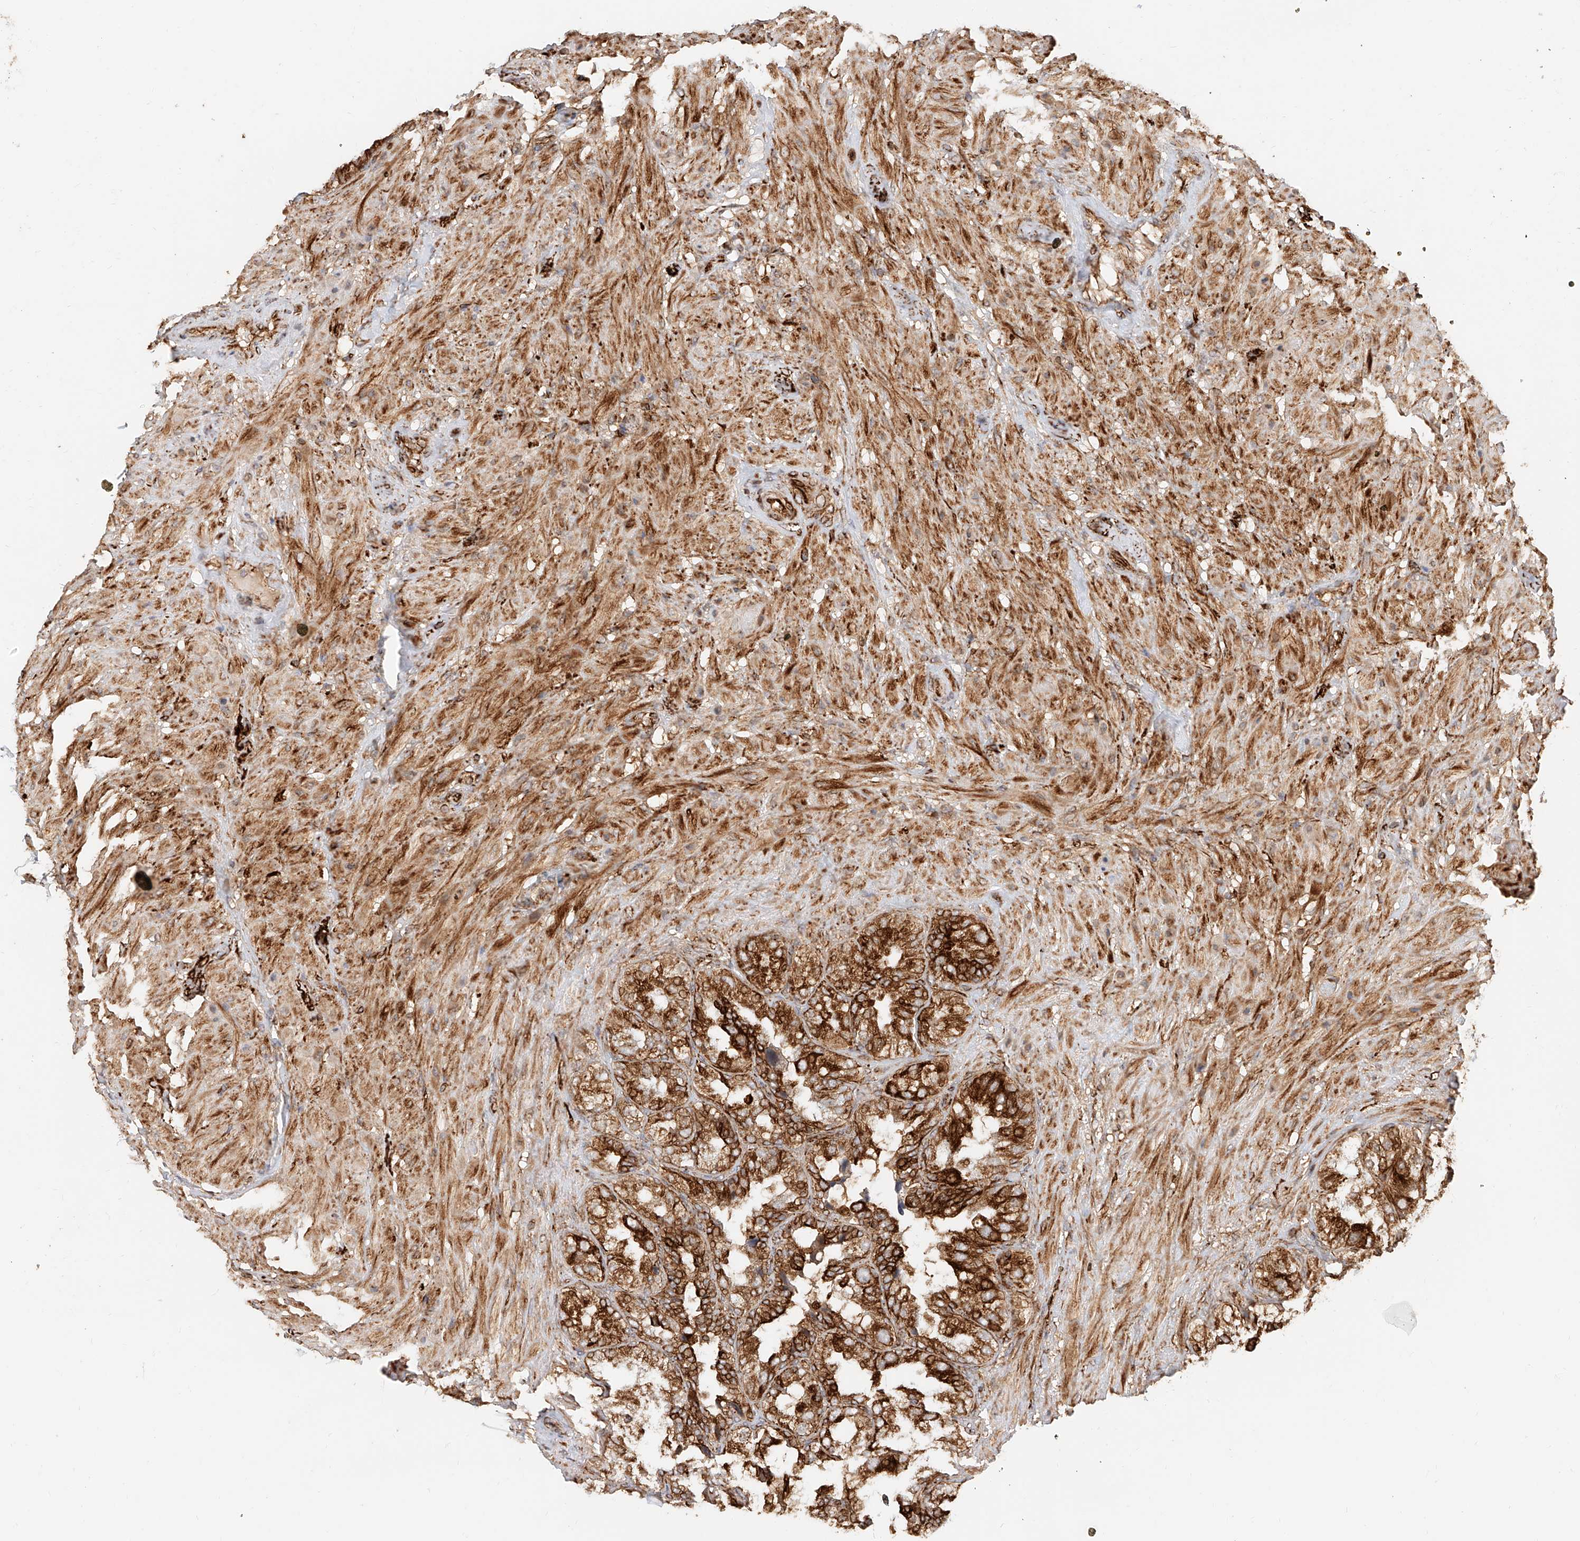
{"staining": {"intensity": "strong", "quantity": ">75%", "location": "cytoplasmic/membranous"}, "tissue": "seminal vesicle", "cell_type": "Glandular cells", "image_type": "normal", "snomed": [{"axis": "morphology", "description": "Normal tissue, NOS"}, {"axis": "topography", "description": "Seminal veicle"}, {"axis": "topography", "description": "Peripheral nerve tissue"}], "caption": "Human seminal vesicle stained with a brown dye reveals strong cytoplasmic/membranous positive expression in approximately >75% of glandular cells.", "gene": "NAP1L1", "patient": {"sex": "male", "age": 63}}